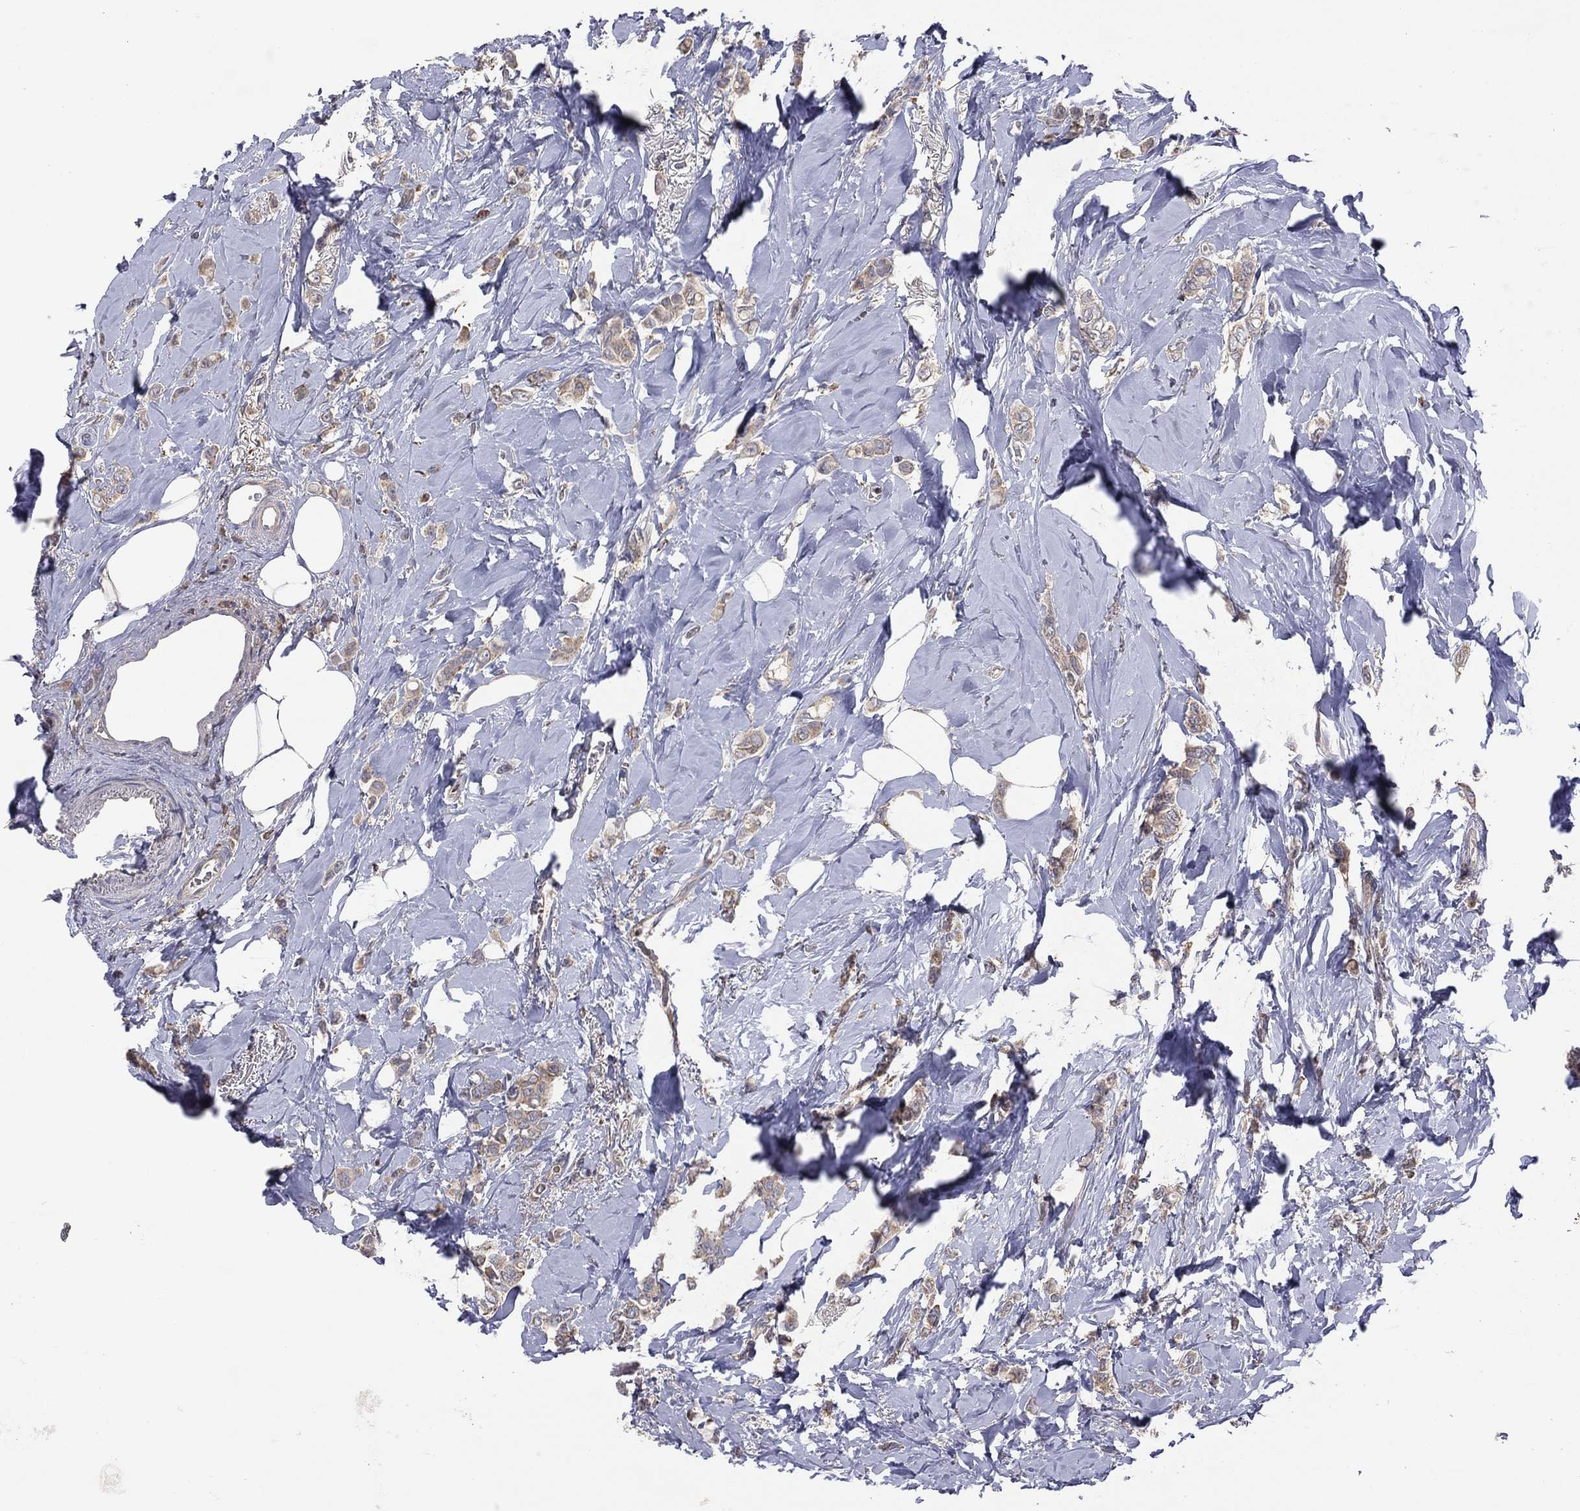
{"staining": {"intensity": "weak", "quantity": ">75%", "location": "cytoplasmic/membranous"}, "tissue": "breast cancer", "cell_type": "Tumor cells", "image_type": "cancer", "snomed": [{"axis": "morphology", "description": "Lobular carcinoma"}, {"axis": "topography", "description": "Breast"}], "caption": "Lobular carcinoma (breast) stained with a protein marker reveals weak staining in tumor cells.", "gene": "STARD3", "patient": {"sex": "female", "age": 66}}